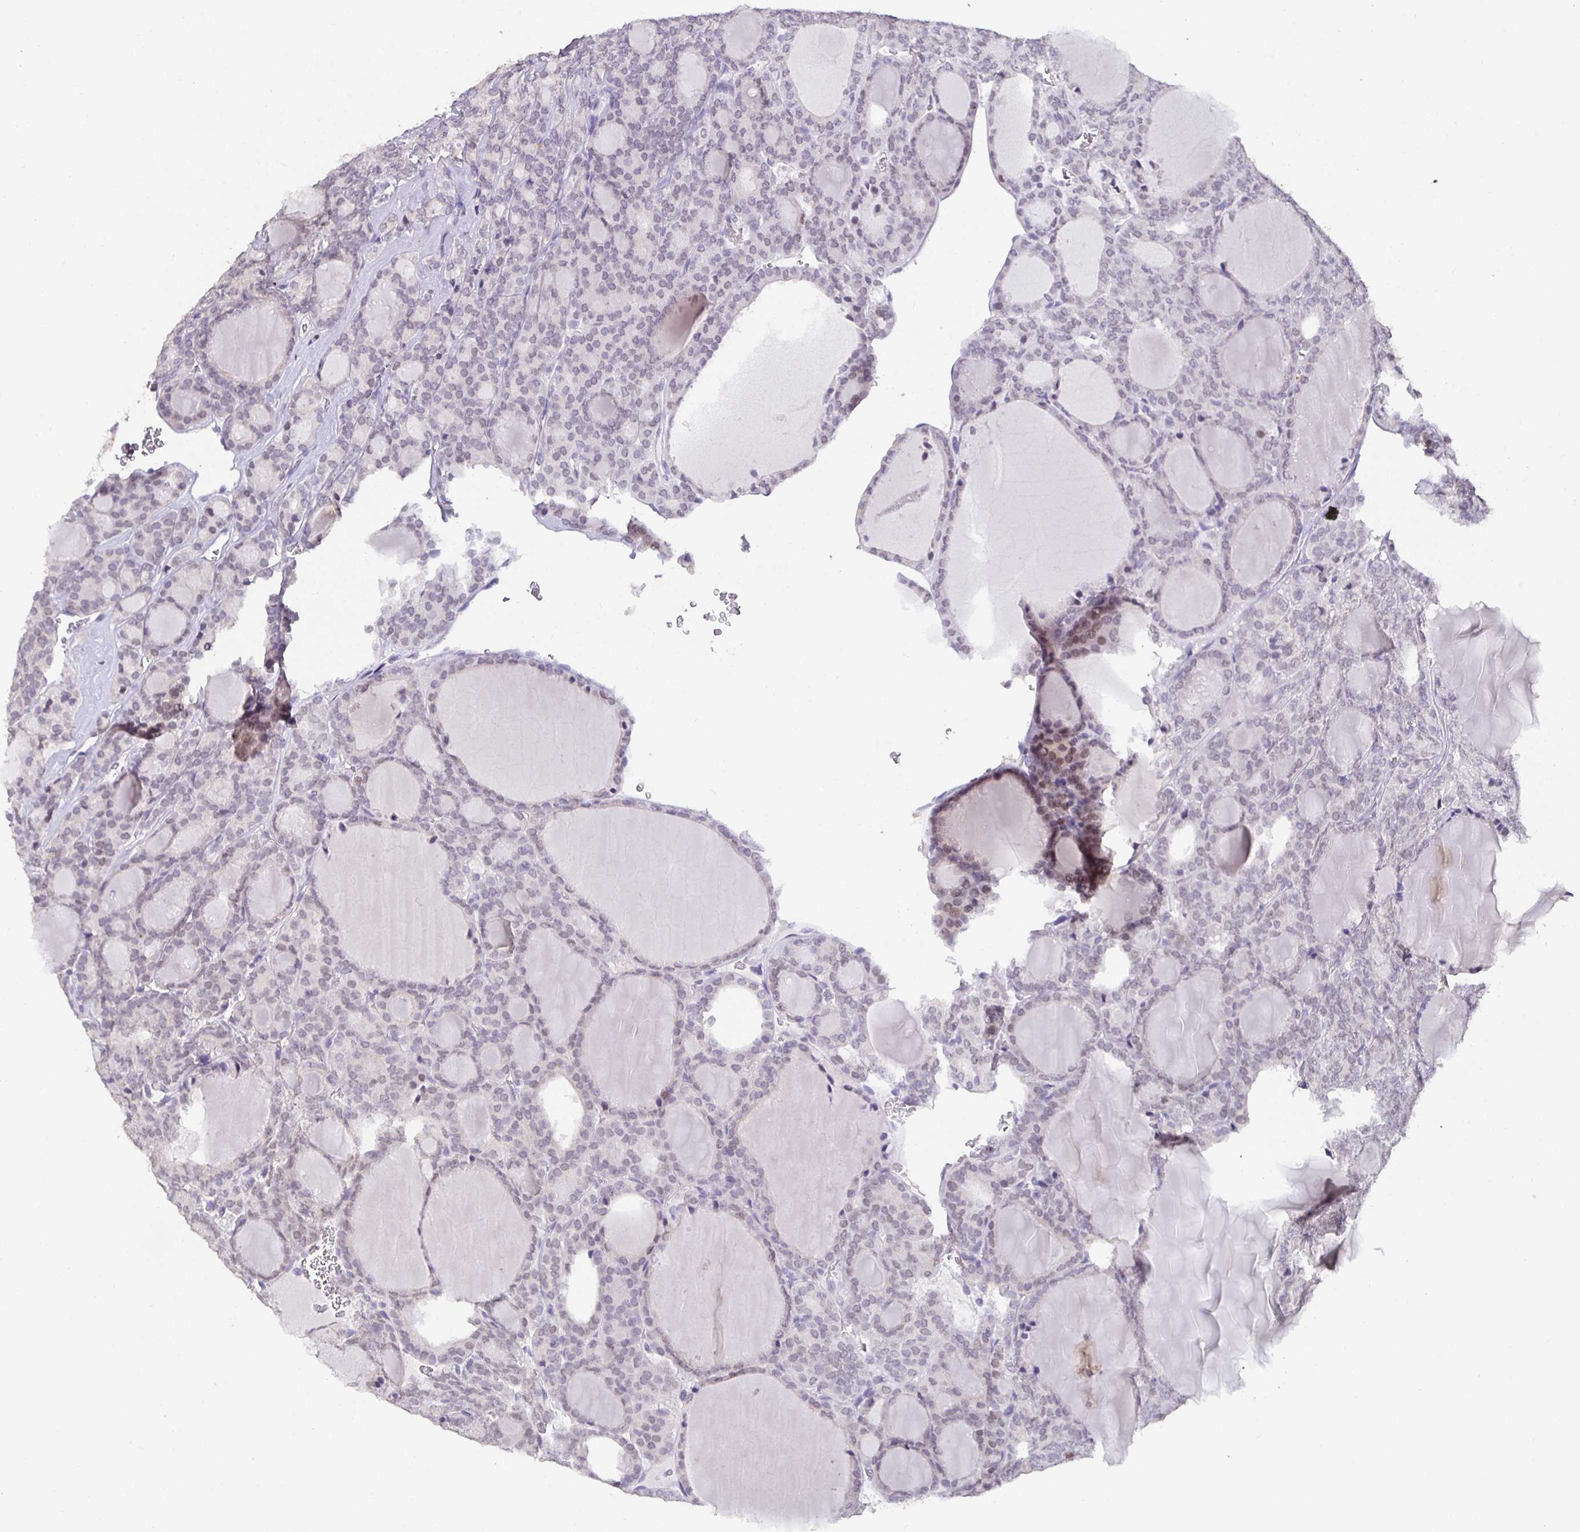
{"staining": {"intensity": "negative", "quantity": "none", "location": "none"}, "tissue": "thyroid cancer", "cell_type": "Tumor cells", "image_type": "cancer", "snomed": [{"axis": "morphology", "description": "Follicular adenoma carcinoma, NOS"}, {"axis": "topography", "description": "Thyroid gland"}], "caption": "DAB immunohistochemical staining of human follicular adenoma carcinoma (thyroid) shows no significant expression in tumor cells.", "gene": "SATB1", "patient": {"sex": "male", "age": 74}}